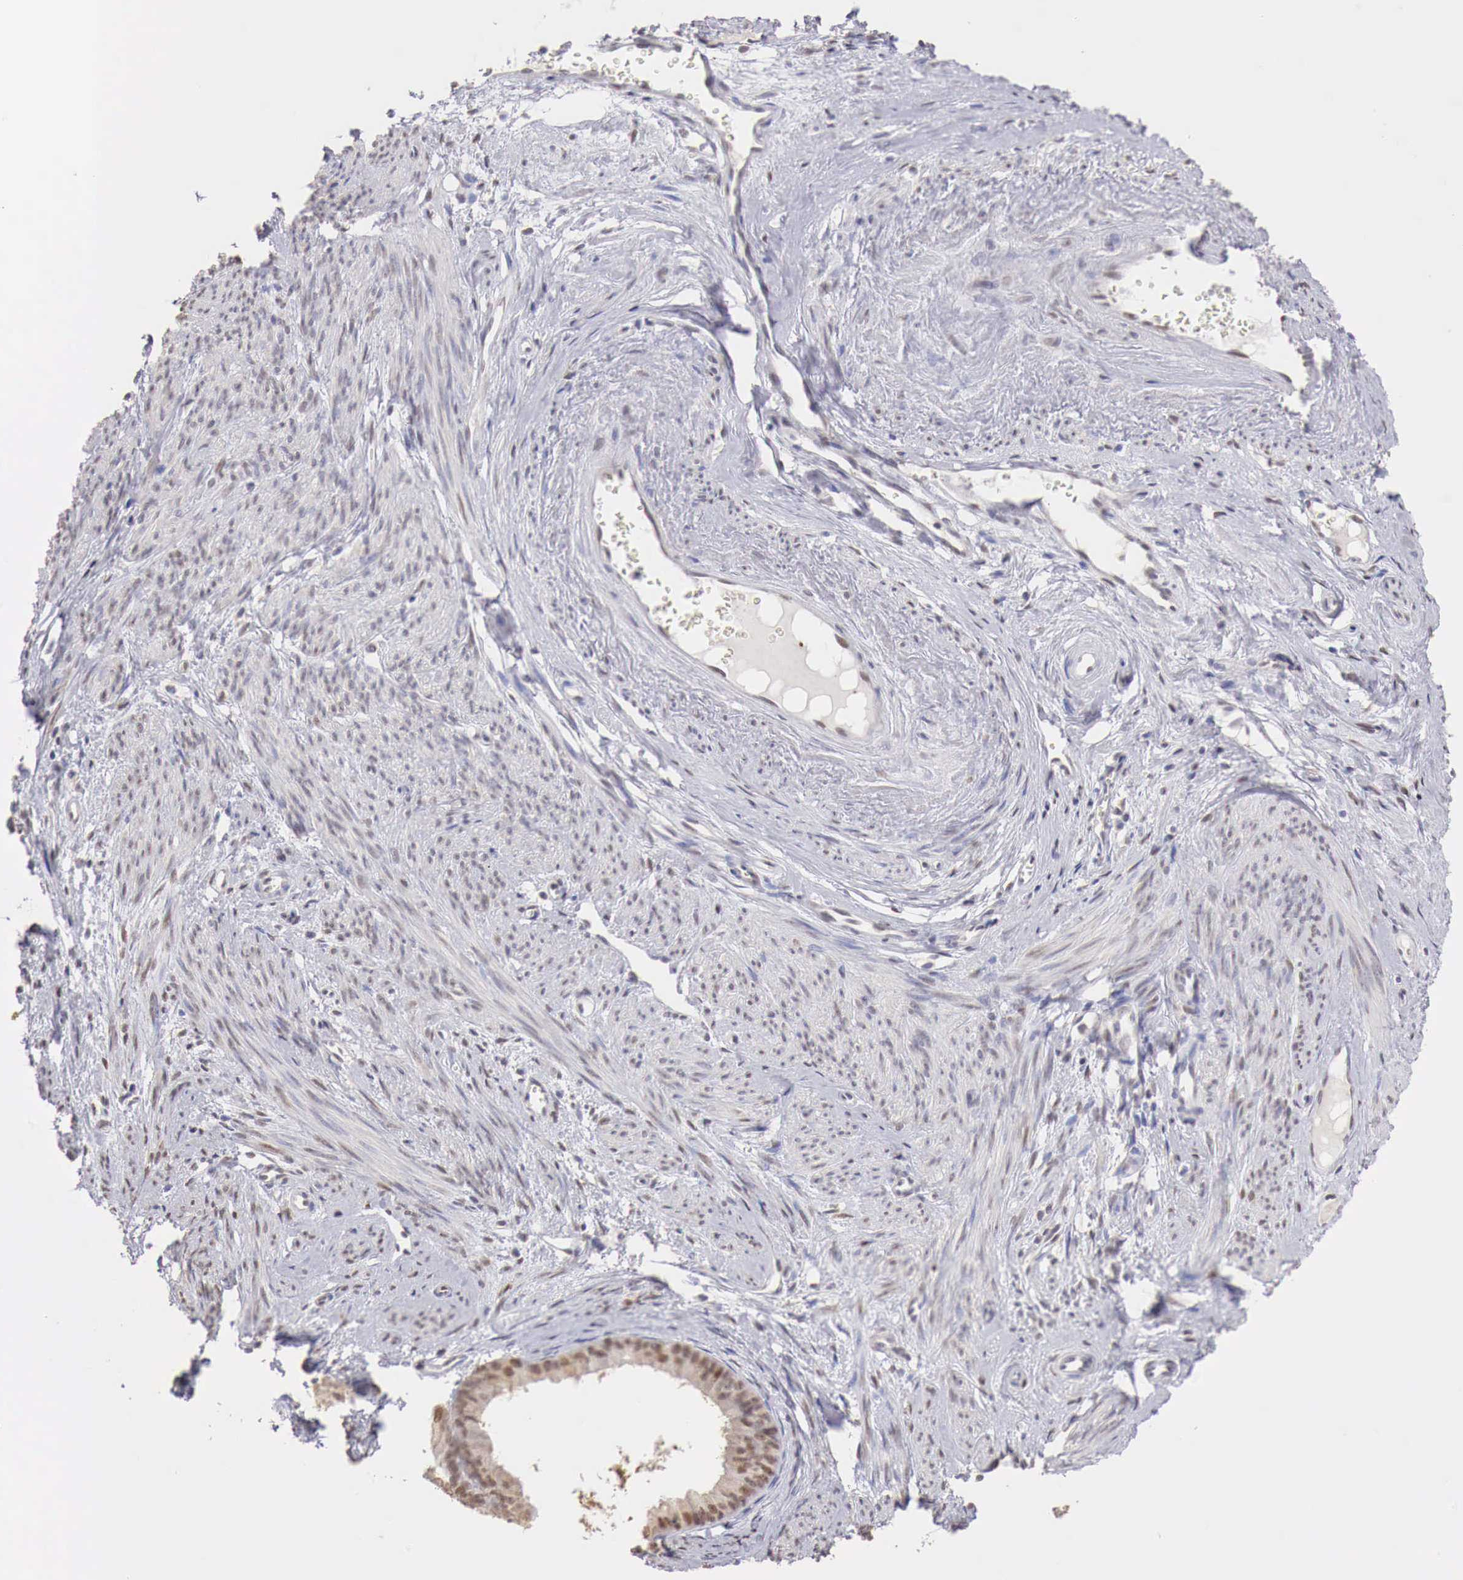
{"staining": {"intensity": "moderate", "quantity": "25%-75%", "location": "nuclear"}, "tissue": "endometrial cancer", "cell_type": "Tumor cells", "image_type": "cancer", "snomed": [{"axis": "morphology", "description": "Adenocarcinoma, NOS"}, {"axis": "topography", "description": "Endometrium"}], "caption": "Protein staining shows moderate nuclear positivity in approximately 25%-75% of tumor cells in endometrial adenocarcinoma.", "gene": "UBA1", "patient": {"sex": "female", "age": 76}}